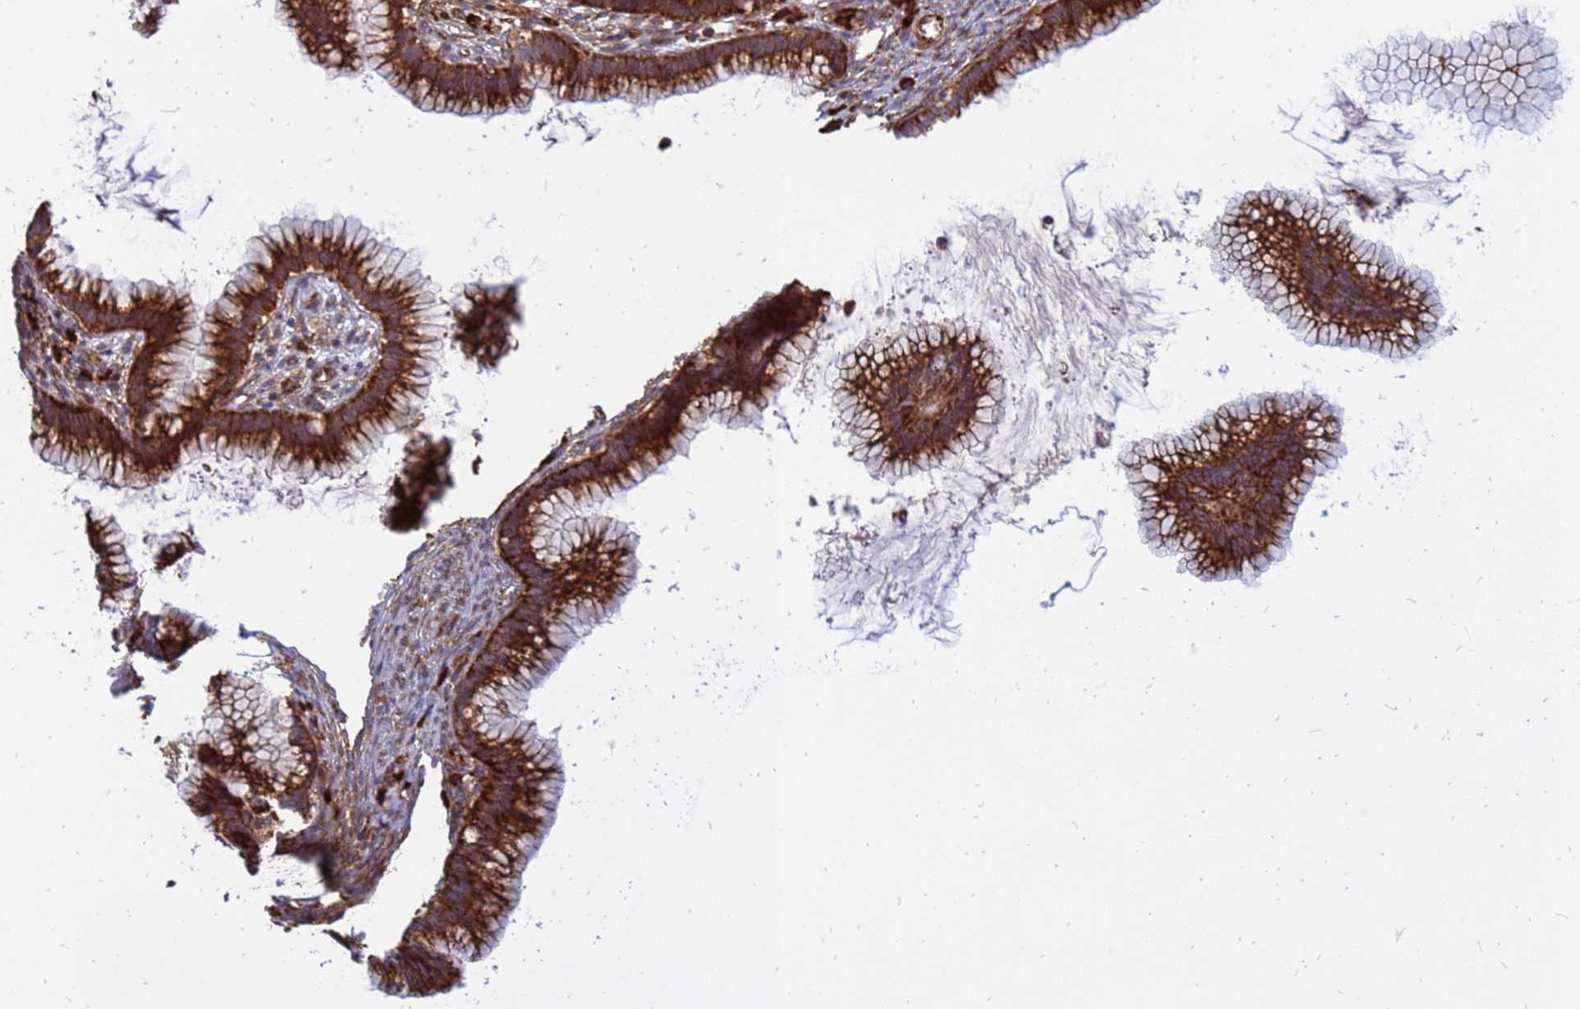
{"staining": {"intensity": "strong", "quantity": ">75%", "location": "cytoplasmic/membranous"}, "tissue": "cervical cancer", "cell_type": "Tumor cells", "image_type": "cancer", "snomed": [{"axis": "morphology", "description": "Adenocarcinoma, NOS"}, {"axis": "topography", "description": "Cervix"}], "caption": "Protein analysis of cervical cancer tissue demonstrates strong cytoplasmic/membranous expression in approximately >75% of tumor cells. (IHC, brightfield microscopy, high magnification).", "gene": "RPL8", "patient": {"sex": "female", "age": 36}}